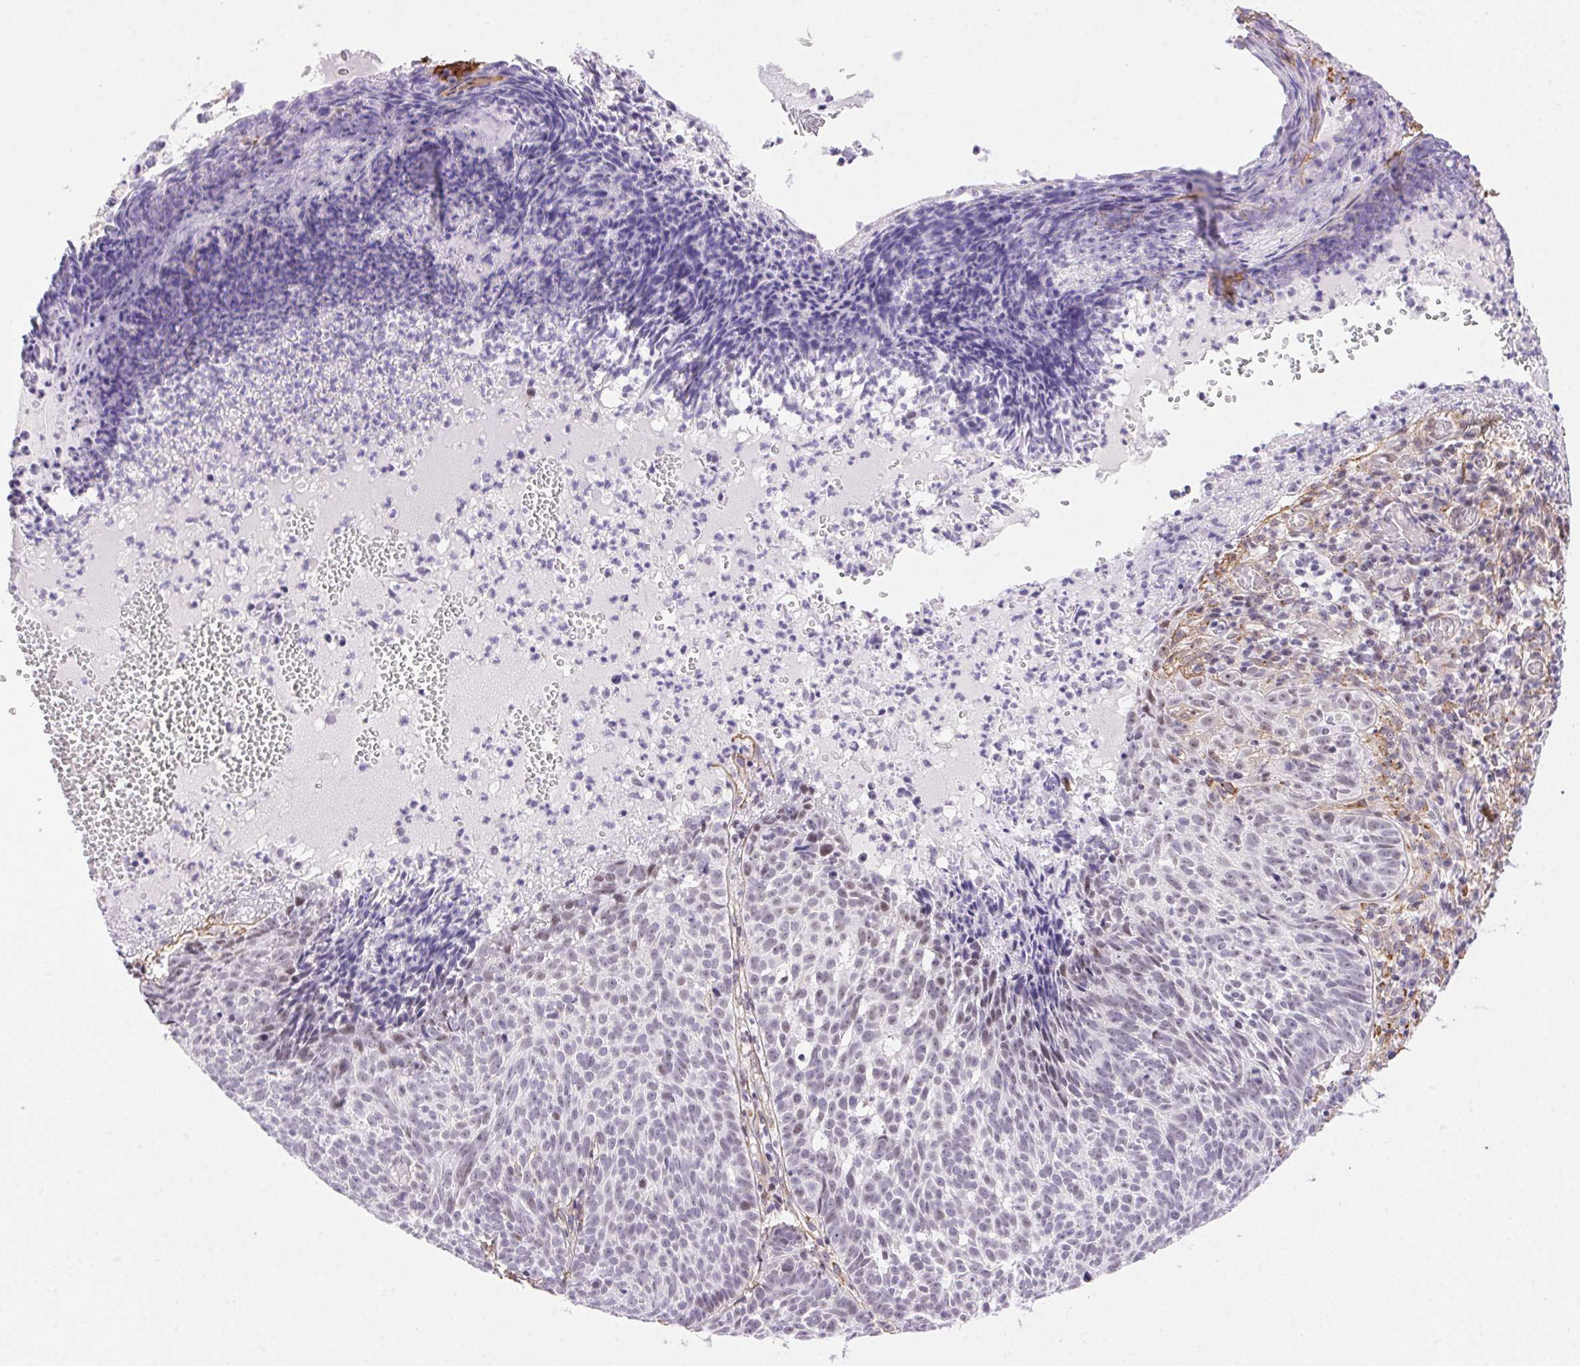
{"staining": {"intensity": "weak", "quantity": "<25%", "location": "nuclear"}, "tissue": "skin cancer", "cell_type": "Tumor cells", "image_type": "cancer", "snomed": [{"axis": "morphology", "description": "Basal cell carcinoma"}, {"axis": "topography", "description": "Skin"}], "caption": "This is a image of immunohistochemistry staining of skin cancer, which shows no expression in tumor cells. The staining was performed using DAB to visualize the protein expression in brown, while the nuclei were stained in blue with hematoxylin (Magnification: 20x).", "gene": "PDZD2", "patient": {"sex": "male", "age": 90}}